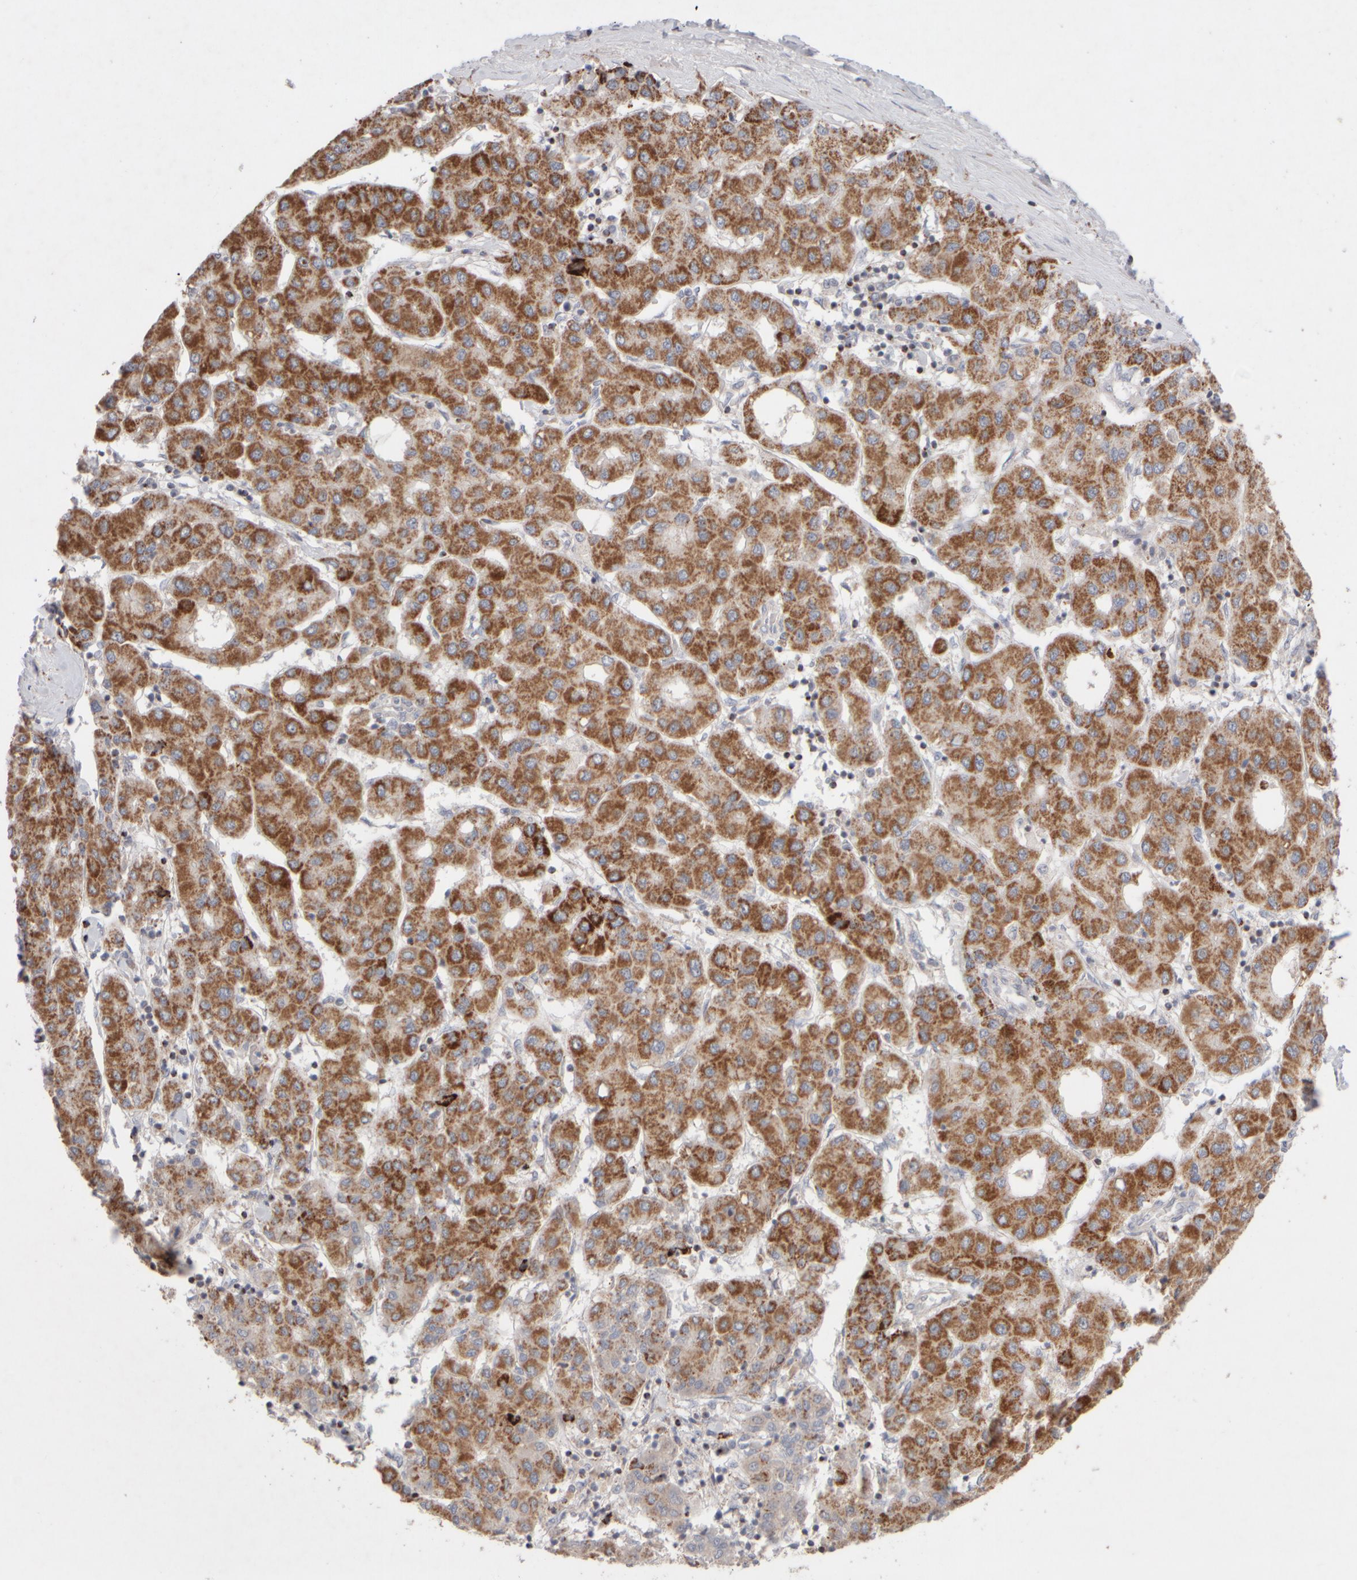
{"staining": {"intensity": "moderate", "quantity": ">75%", "location": "cytoplasmic/membranous"}, "tissue": "liver cancer", "cell_type": "Tumor cells", "image_type": "cancer", "snomed": [{"axis": "morphology", "description": "Carcinoma, Hepatocellular, NOS"}, {"axis": "topography", "description": "Liver"}], "caption": "Liver cancer stained for a protein (brown) shows moderate cytoplasmic/membranous positive expression in about >75% of tumor cells.", "gene": "CHADL", "patient": {"sex": "male", "age": 65}}